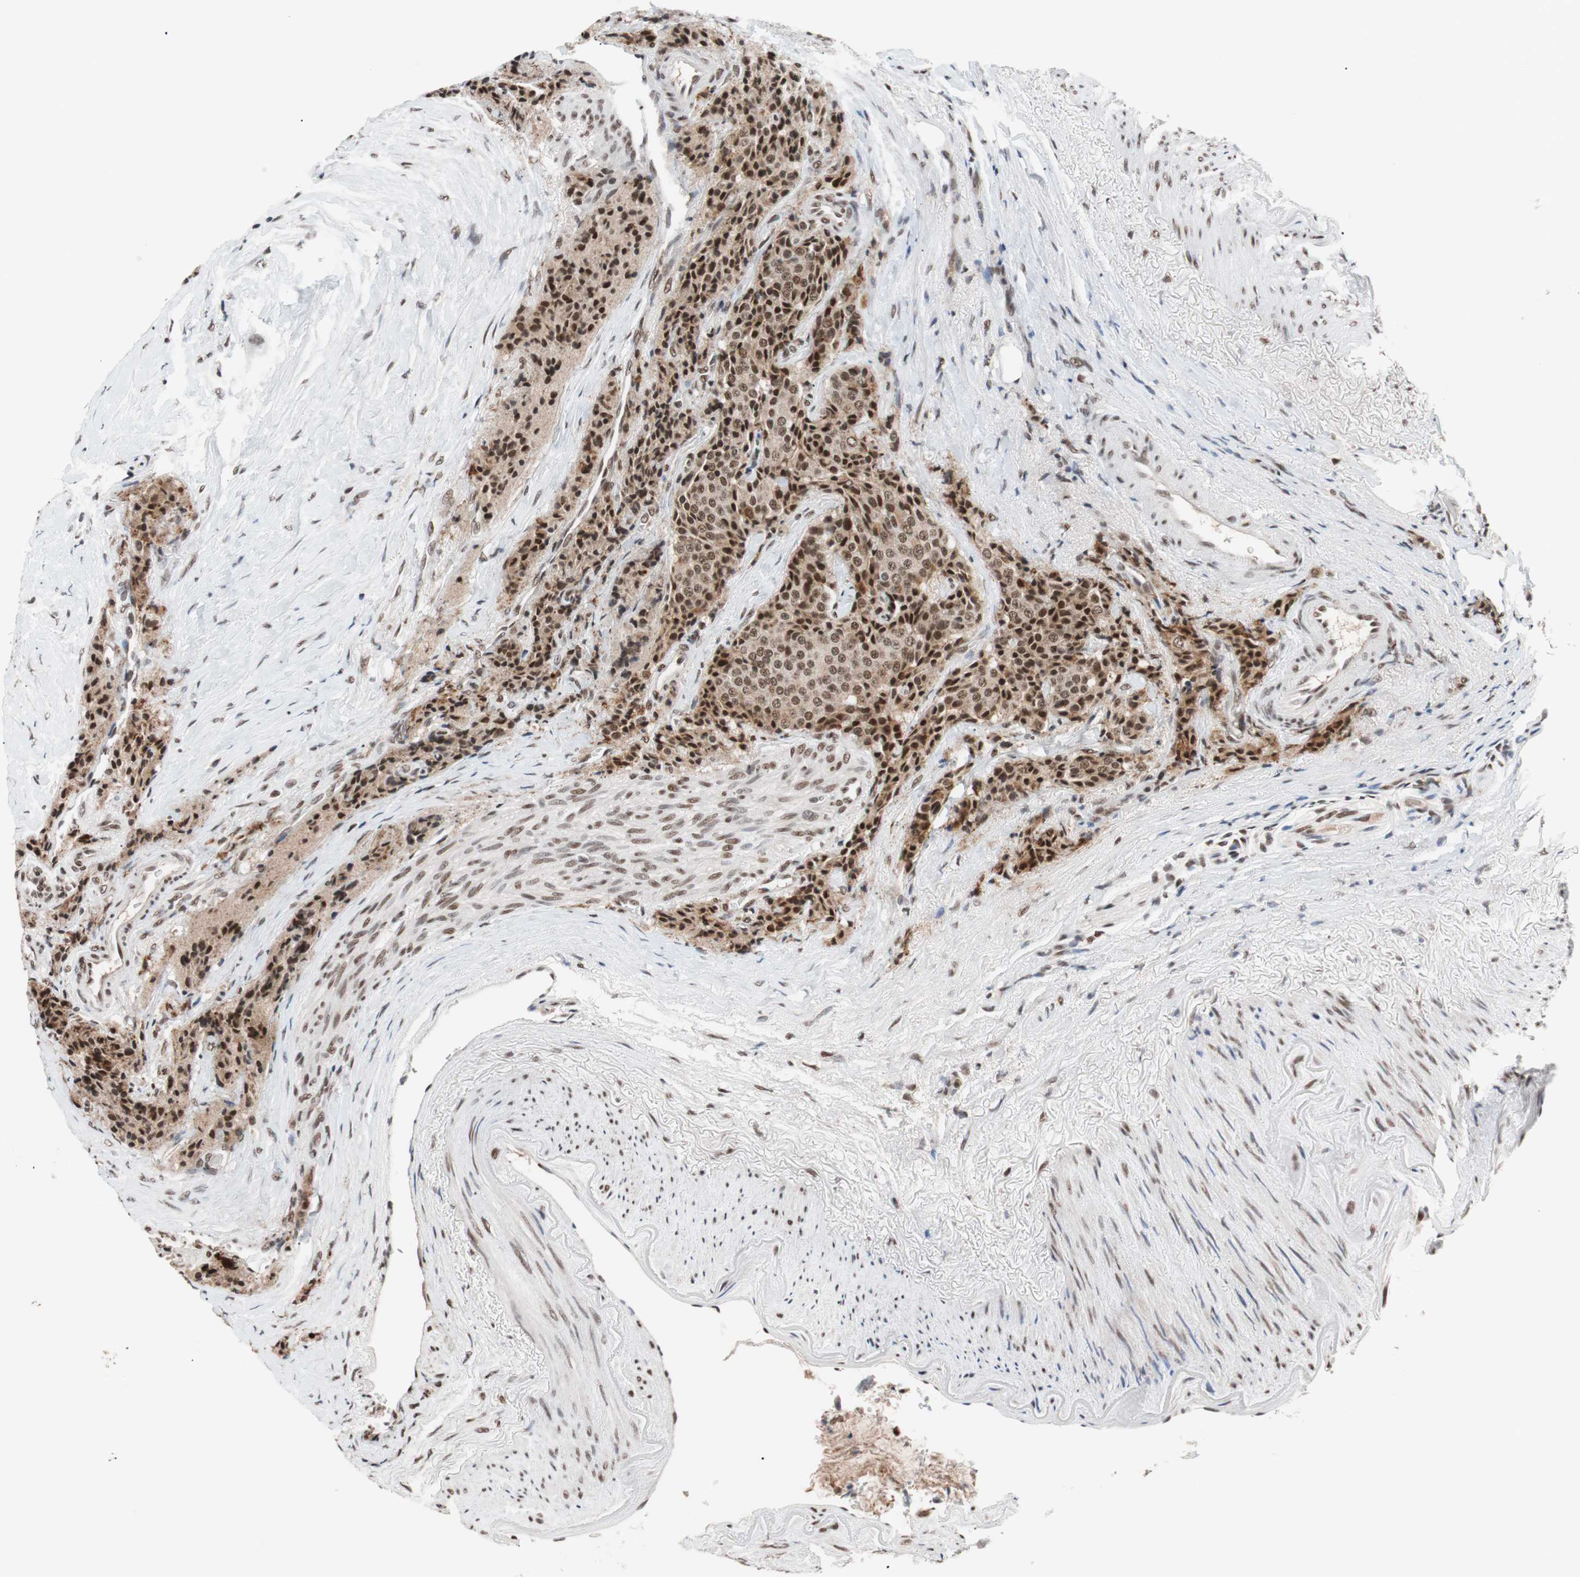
{"staining": {"intensity": "moderate", "quantity": ">75%", "location": "nuclear"}, "tissue": "carcinoid", "cell_type": "Tumor cells", "image_type": "cancer", "snomed": [{"axis": "morphology", "description": "Carcinoid, malignant, NOS"}, {"axis": "topography", "description": "Colon"}], "caption": "IHC (DAB (3,3'-diaminobenzidine)) staining of malignant carcinoid shows moderate nuclear protein expression in about >75% of tumor cells.", "gene": "CHAMP1", "patient": {"sex": "female", "age": 61}}